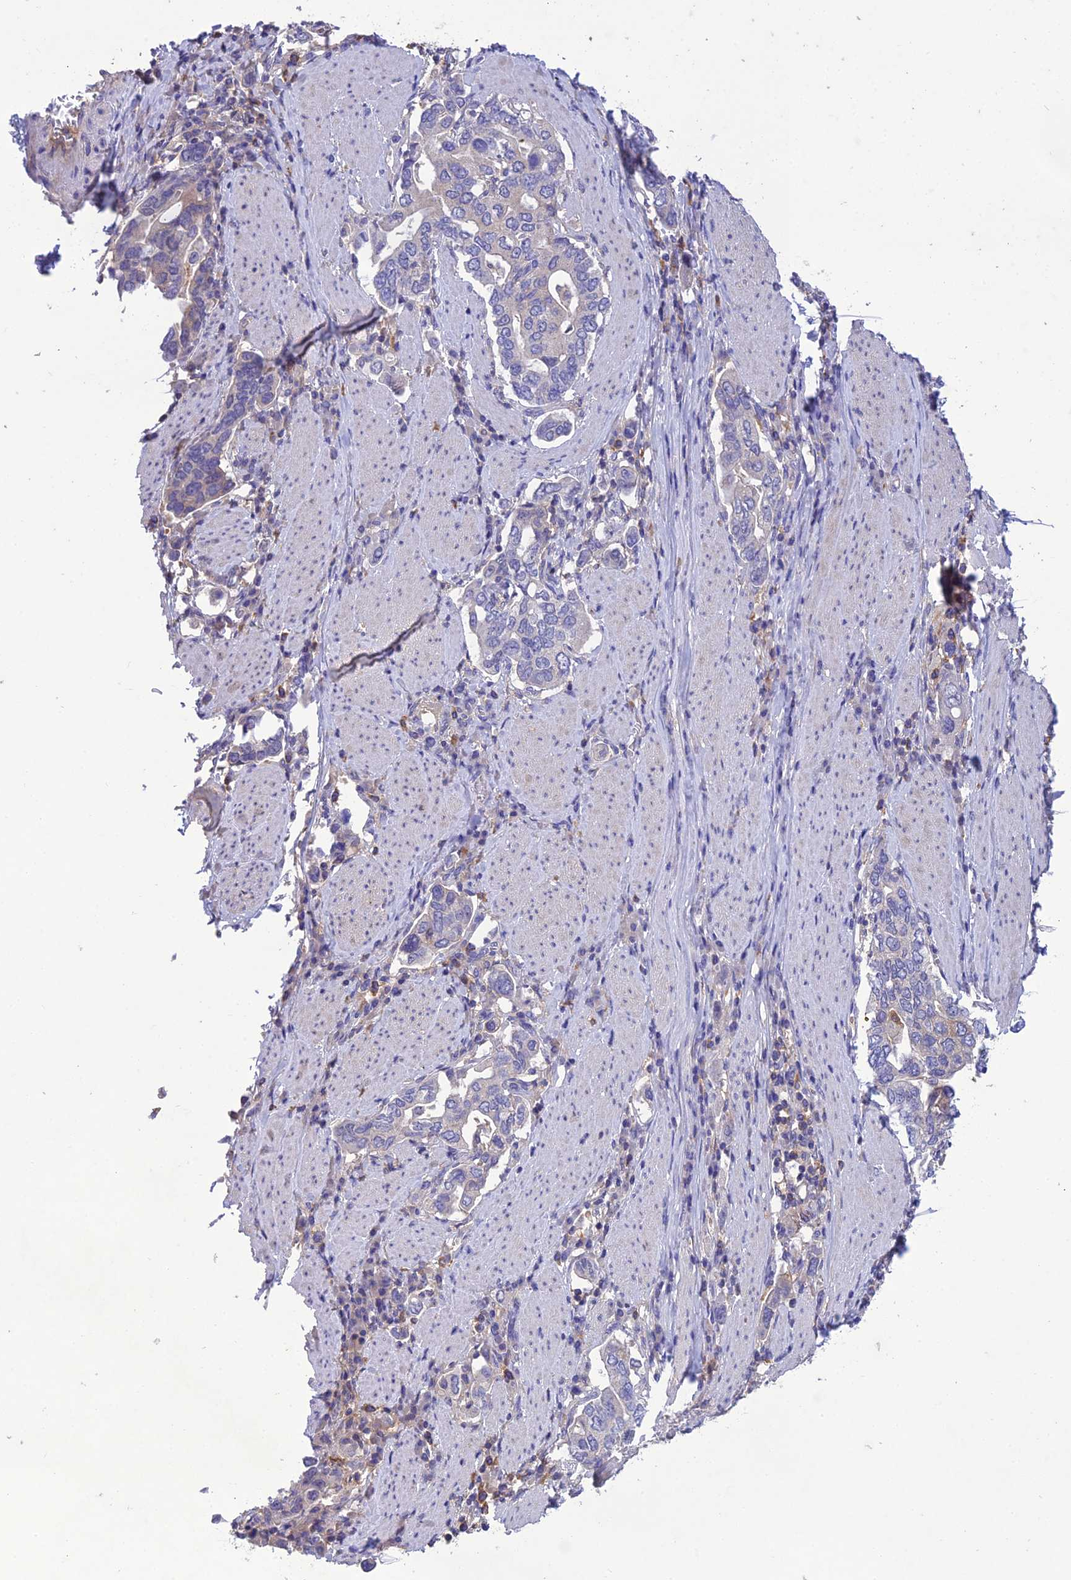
{"staining": {"intensity": "negative", "quantity": "none", "location": "none"}, "tissue": "stomach cancer", "cell_type": "Tumor cells", "image_type": "cancer", "snomed": [{"axis": "morphology", "description": "Adenocarcinoma, NOS"}, {"axis": "topography", "description": "Stomach, upper"}, {"axis": "topography", "description": "Stomach"}], "caption": "Immunohistochemical staining of stomach cancer (adenocarcinoma) exhibits no significant positivity in tumor cells.", "gene": "SNX24", "patient": {"sex": "male", "age": 62}}